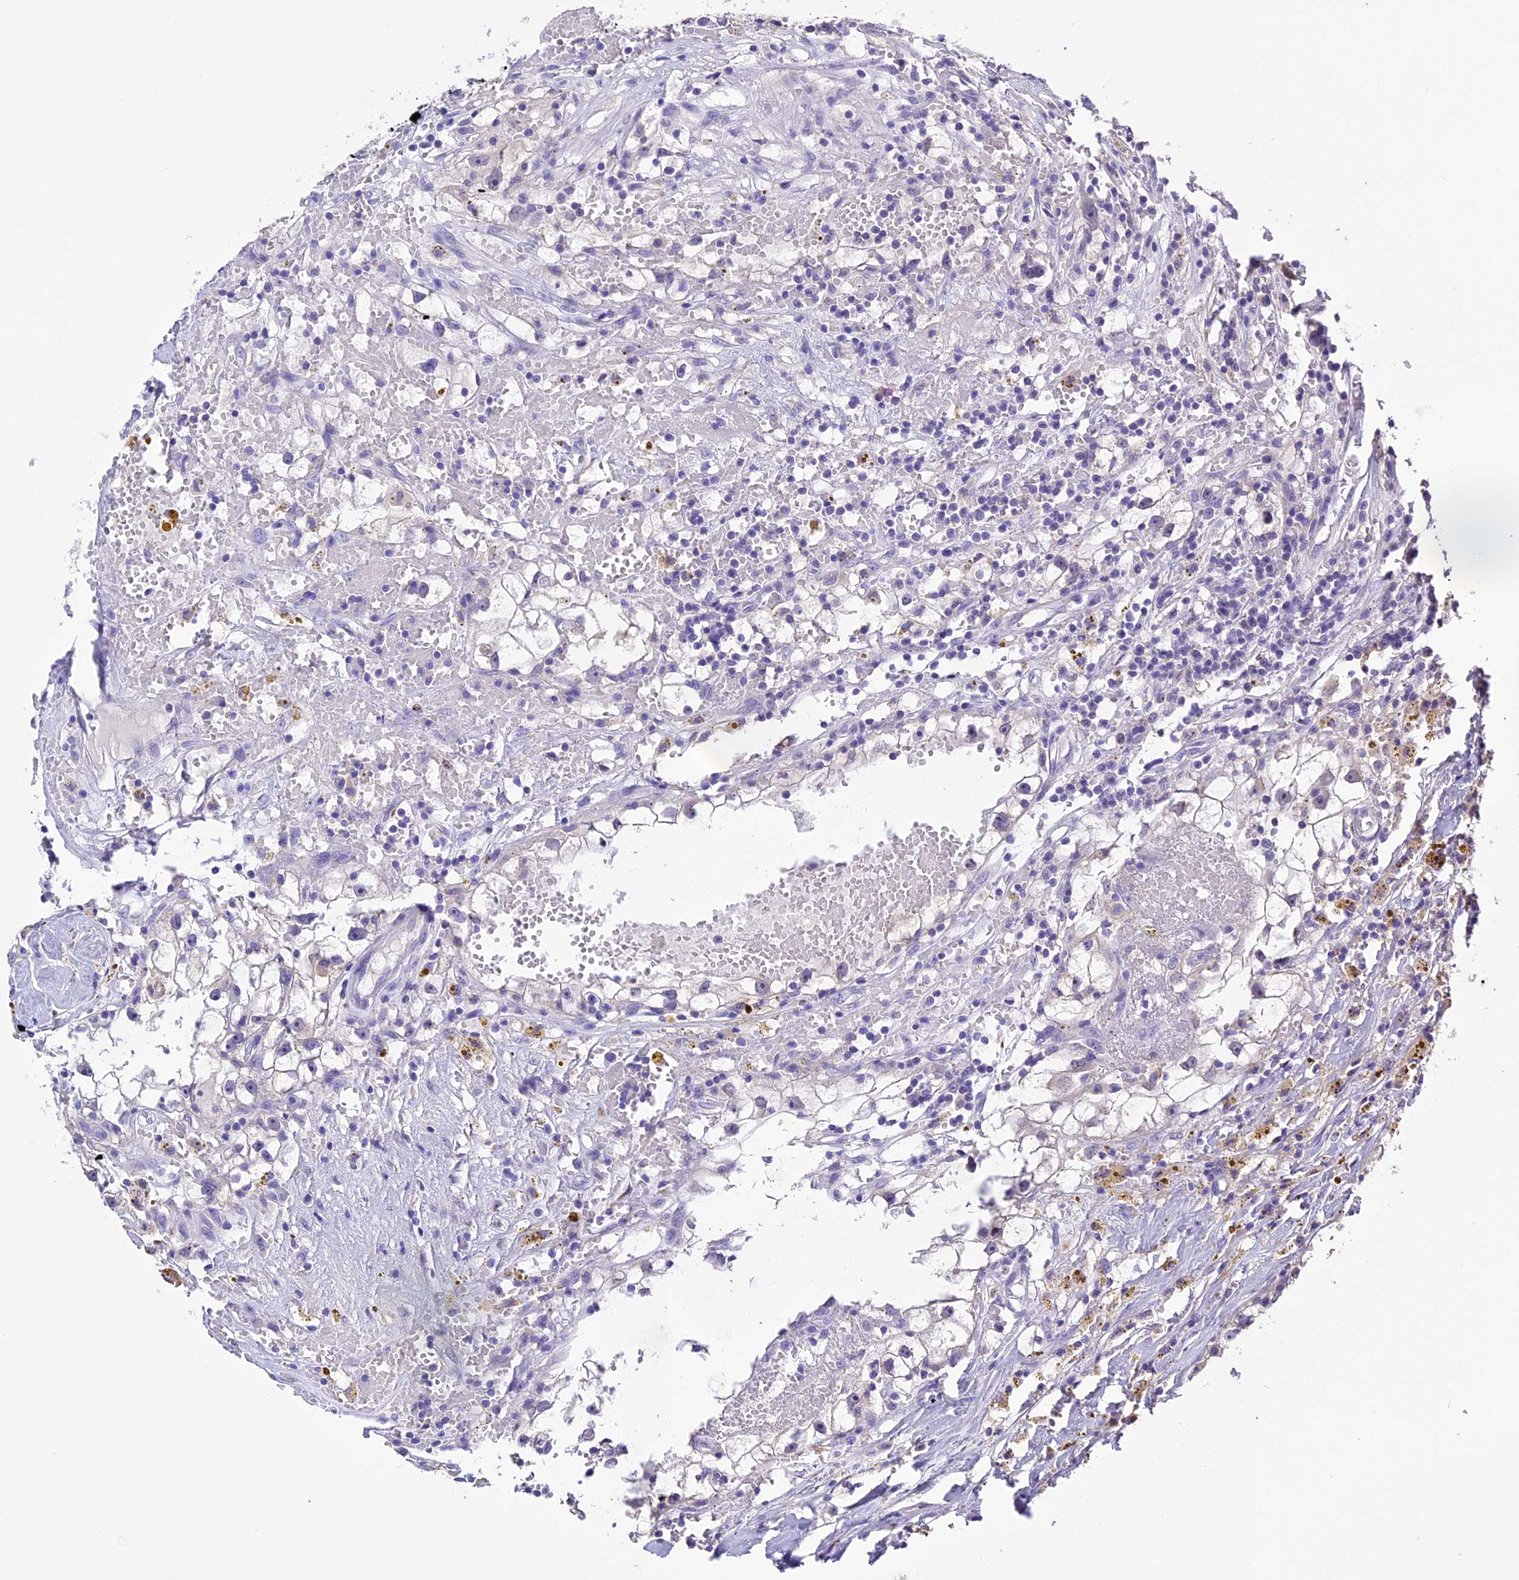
{"staining": {"intensity": "negative", "quantity": "none", "location": "none"}, "tissue": "renal cancer", "cell_type": "Tumor cells", "image_type": "cancer", "snomed": [{"axis": "morphology", "description": "Adenocarcinoma, NOS"}, {"axis": "topography", "description": "Kidney"}], "caption": "A photomicrograph of renal cancer (adenocarcinoma) stained for a protein displays no brown staining in tumor cells. (DAB (3,3'-diaminobenzidine) immunohistochemistry visualized using brightfield microscopy, high magnification).", "gene": "DIS3L", "patient": {"sex": "male", "age": 56}}